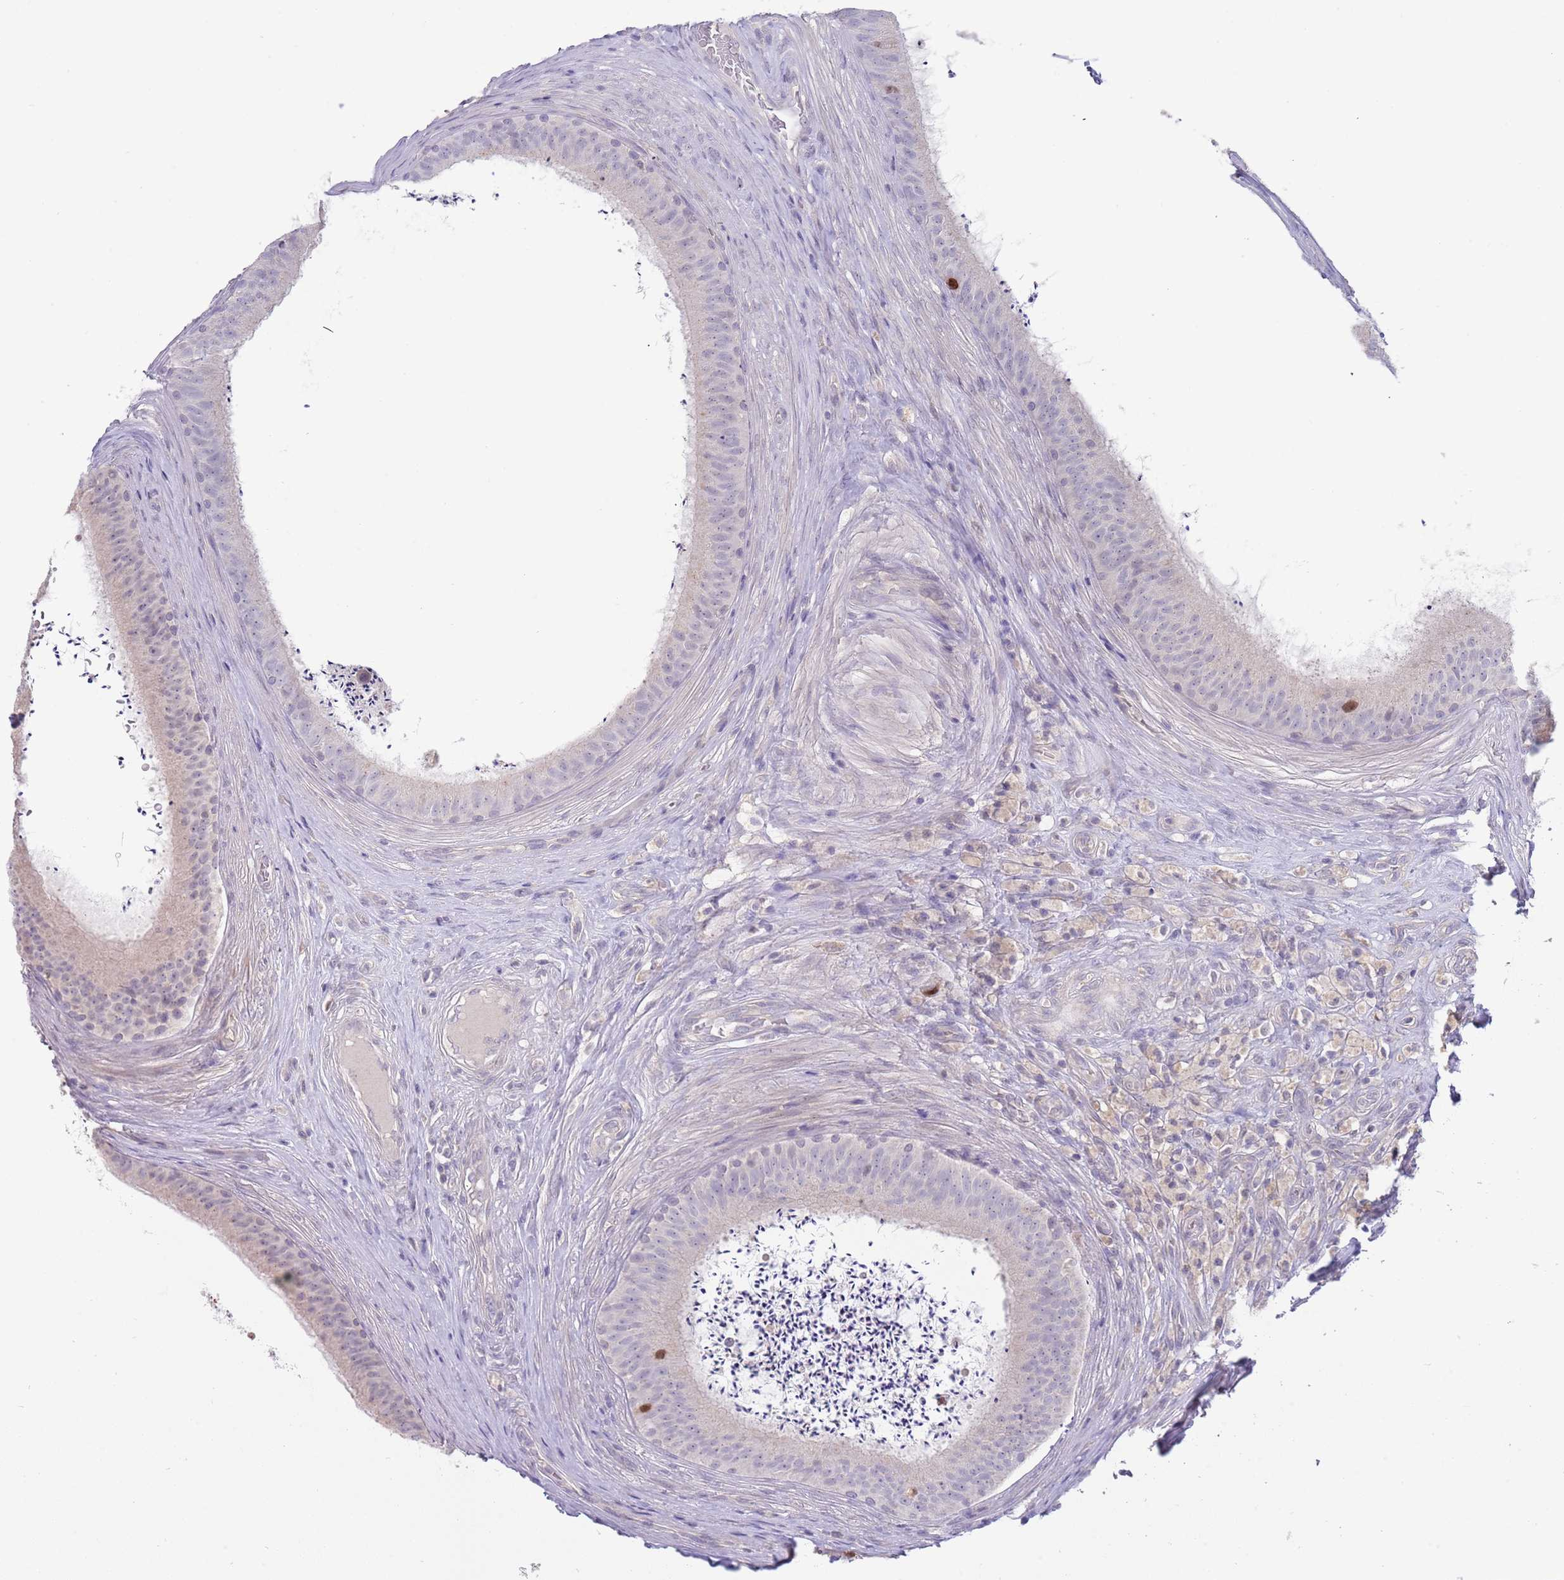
{"staining": {"intensity": "moderate", "quantity": "<25%", "location": "nuclear"}, "tissue": "epididymis", "cell_type": "Glandular cells", "image_type": "normal", "snomed": [{"axis": "morphology", "description": "Normal tissue, NOS"}, {"axis": "topography", "description": "Testis"}, {"axis": "topography", "description": "Epididymis"}], "caption": "Immunohistochemical staining of normal epididymis demonstrates moderate nuclear protein positivity in approximately <25% of glandular cells. (brown staining indicates protein expression, while blue staining denotes nuclei).", "gene": "PIMREG", "patient": {"sex": "male", "age": 41}}